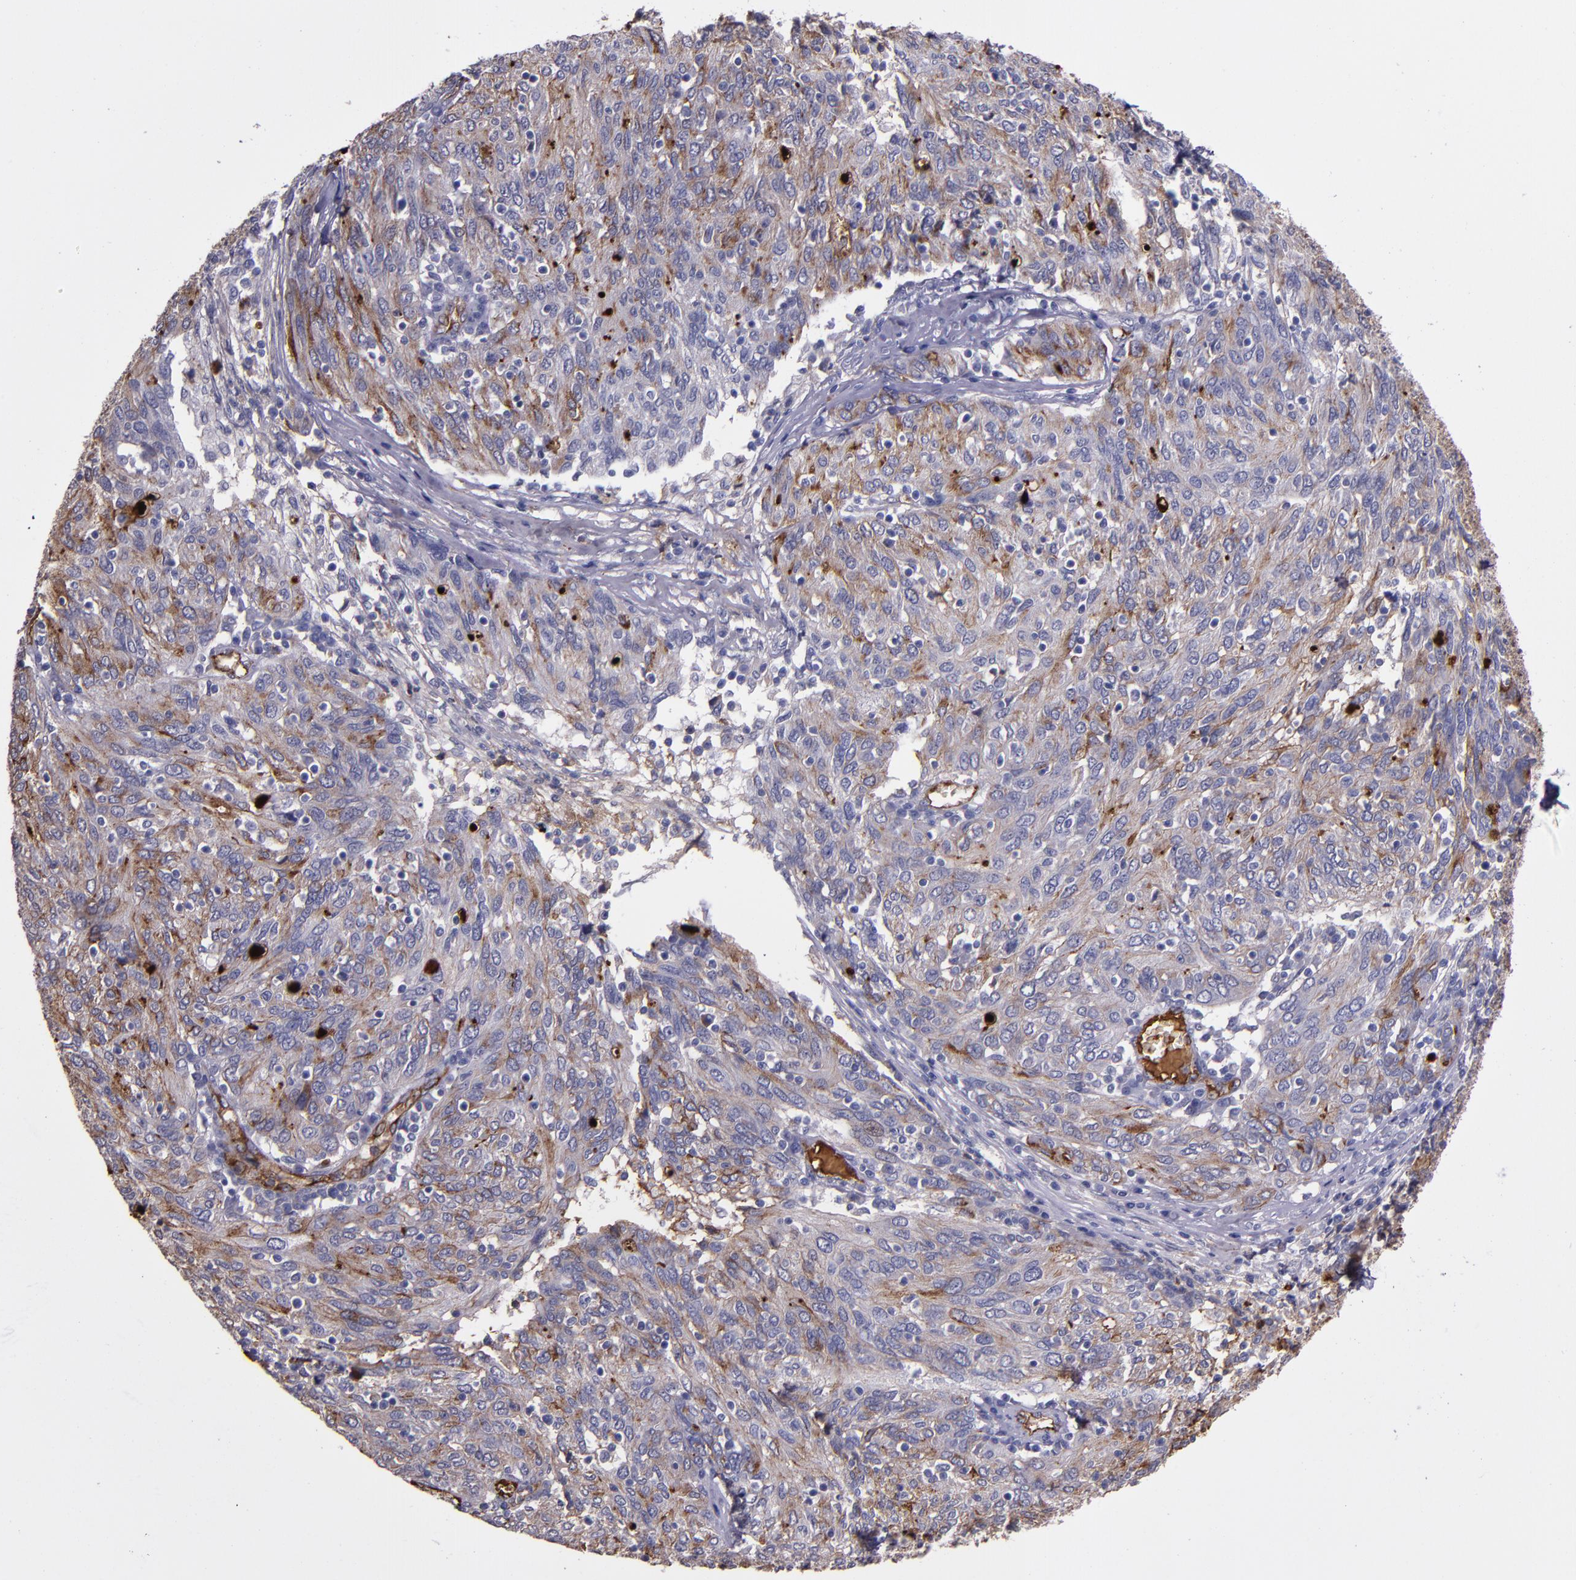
{"staining": {"intensity": "weak", "quantity": "25%-75%", "location": "cytoplasmic/membranous"}, "tissue": "ovarian cancer", "cell_type": "Tumor cells", "image_type": "cancer", "snomed": [{"axis": "morphology", "description": "Carcinoma, endometroid"}, {"axis": "topography", "description": "Ovary"}], "caption": "High-magnification brightfield microscopy of ovarian cancer (endometroid carcinoma) stained with DAB (brown) and counterstained with hematoxylin (blue). tumor cells exhibit weak cytoplasmic/membranous expression is identified in about25%-75% of cells.", "gene": "A2M", "patient": {"sex": "female", "age": 50}}